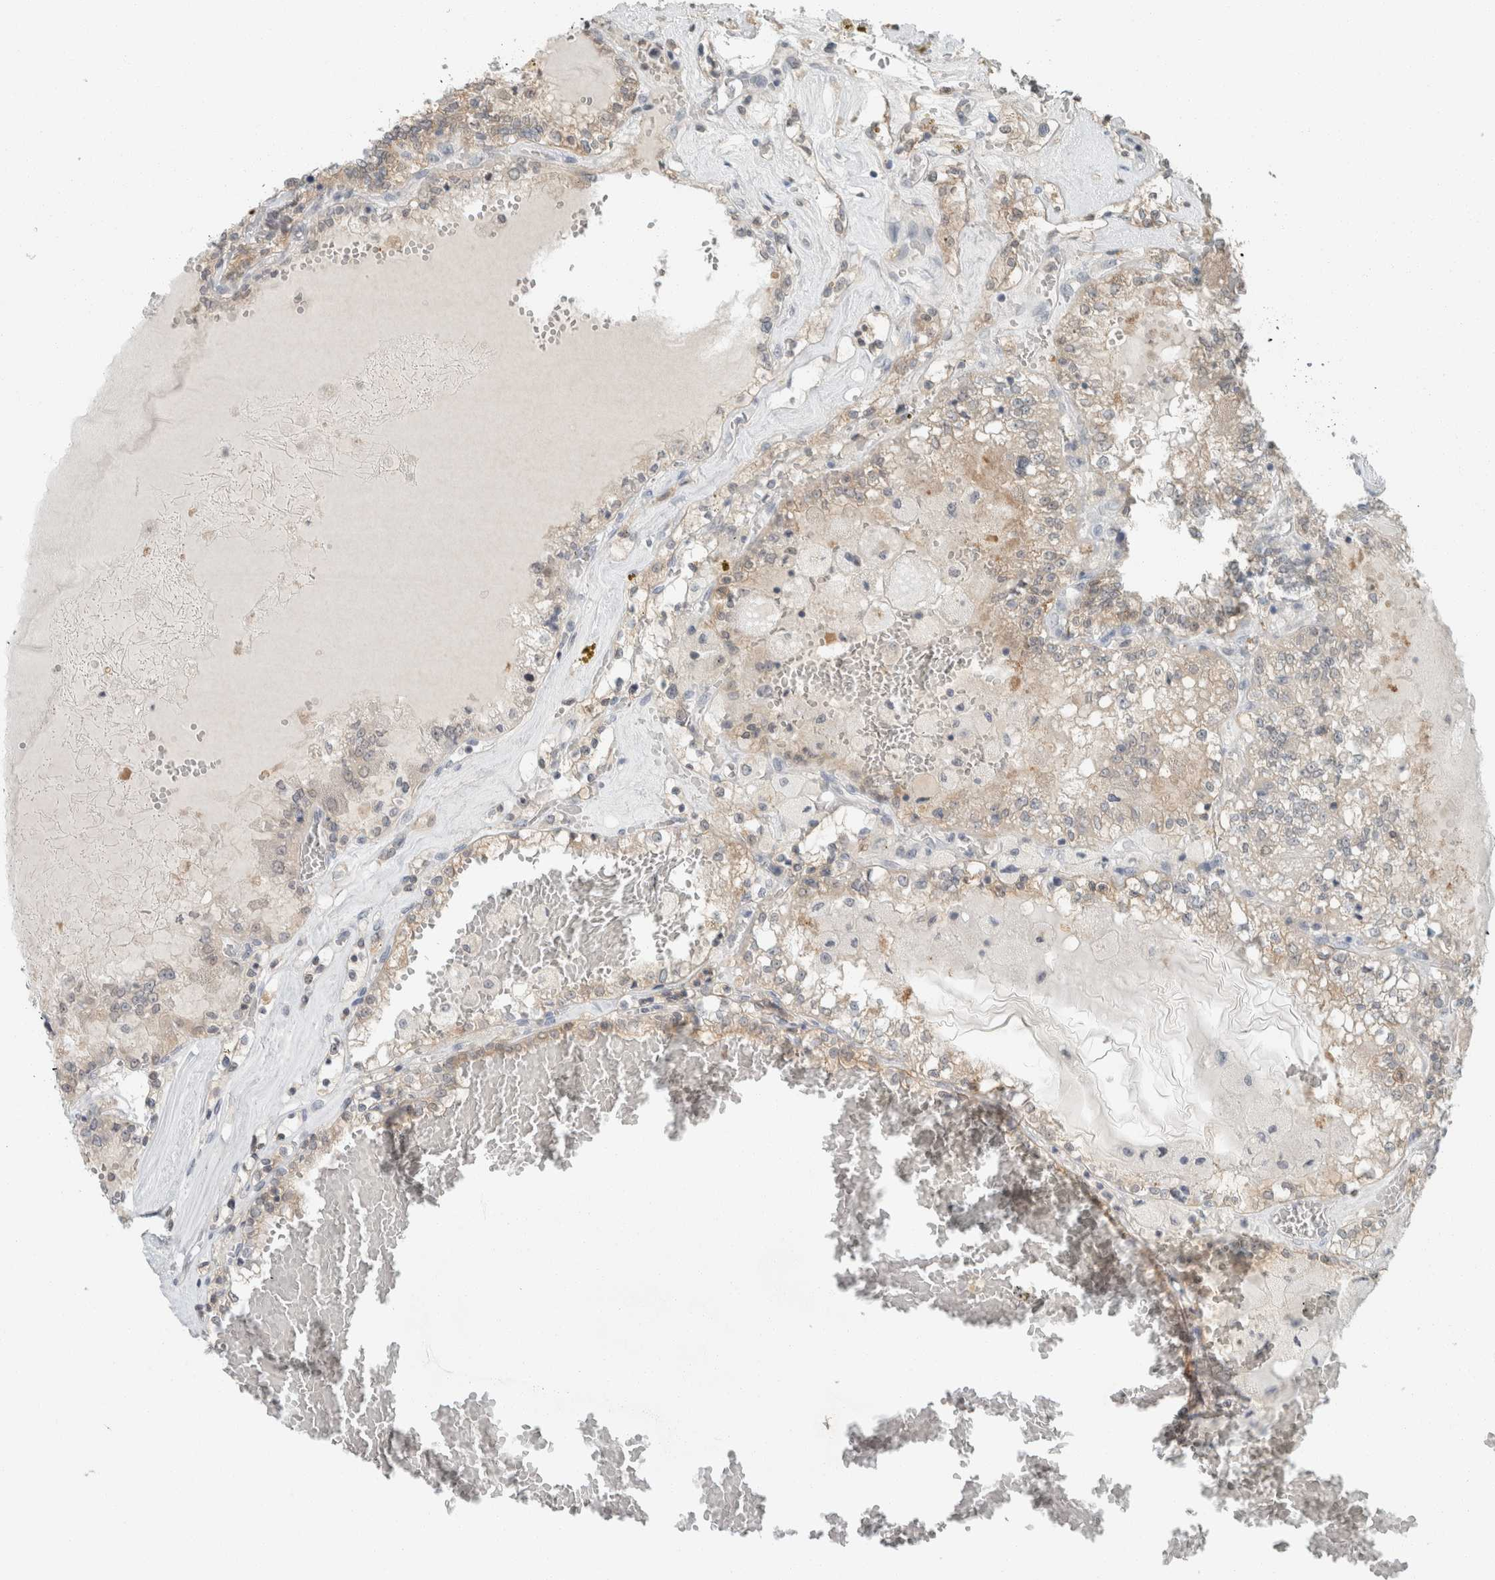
{"staining": {"intensity": "weak", "quantity": "<25%", "location": "cytoplasmic/membranous"}, "tissue": "renal cancer", "cell_type": "Tumor cells", "image_type": "cancer", "snomed": [{"axis": "morphology", "description": "Adenocarcinoma, NOS"}, {"axis": "topography", "description": "Kidney"}], "caption": "Tumor cells are negative for brown protein staining in renal cancer (adenocarcinoma).", "gene": "TRIT1", "patient": {"sex": "female", "age": 56}}